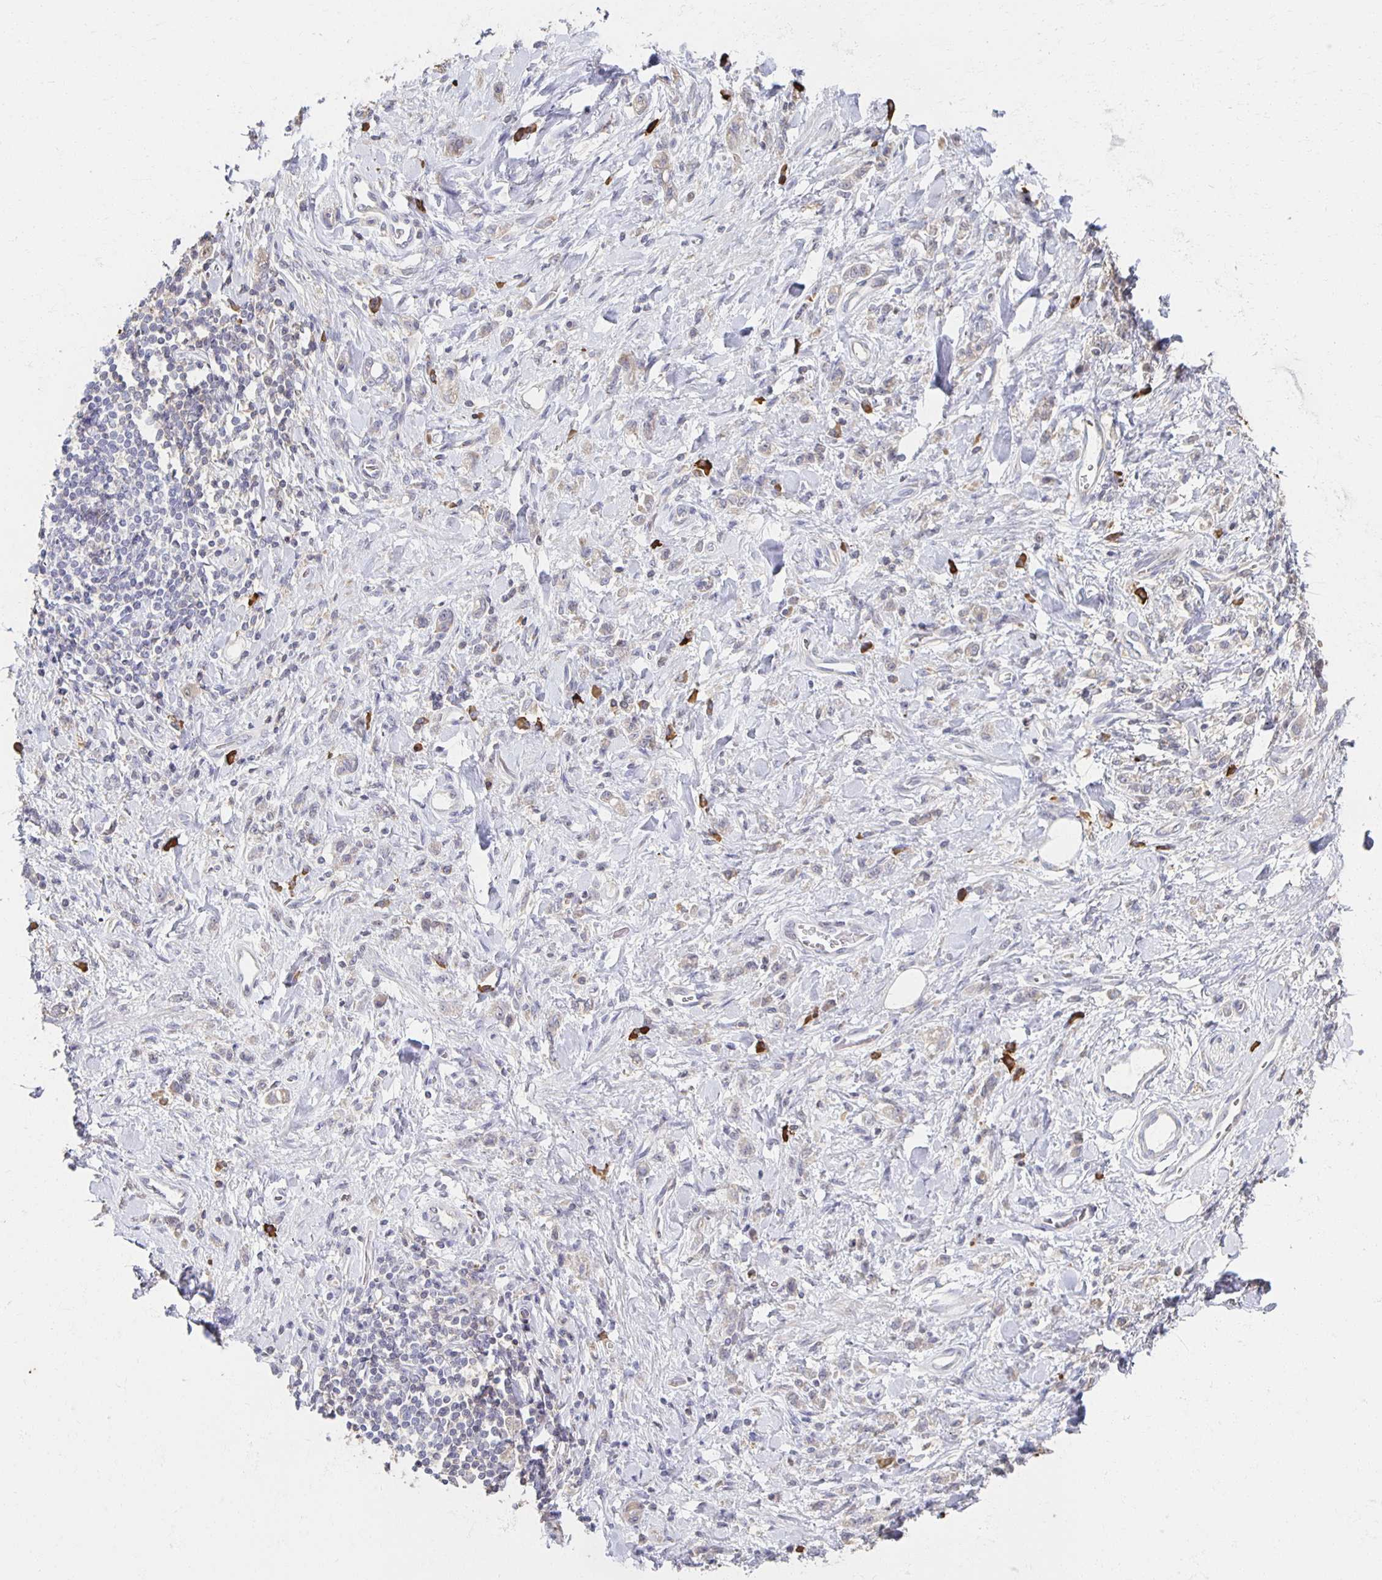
{"staining": {"intensity": "negative", "quantity": "none", "location": "none"}, "tissue": "stomach cancer", "cell_type": "Tumor cells", "image_type": "cancer", "snomed": [{"axis": "morphology", "description": "Adenocarcinoma, NOS"}, {"axis": "topography", "description": "Stomach"}], "caption": "A photomicrograph of human stomach cancer (adenocarcinoma) is negative for staining in tumor cells. (Stains: DAB (3,3'-diaminobenzidine) immunohistochemistry (IHC) with hematoxylin counter stain, Microscopy: brightfield microscopy at high magnification).", "gene": "ZNF692", "patient": {"sex": "male", "age": 77}}